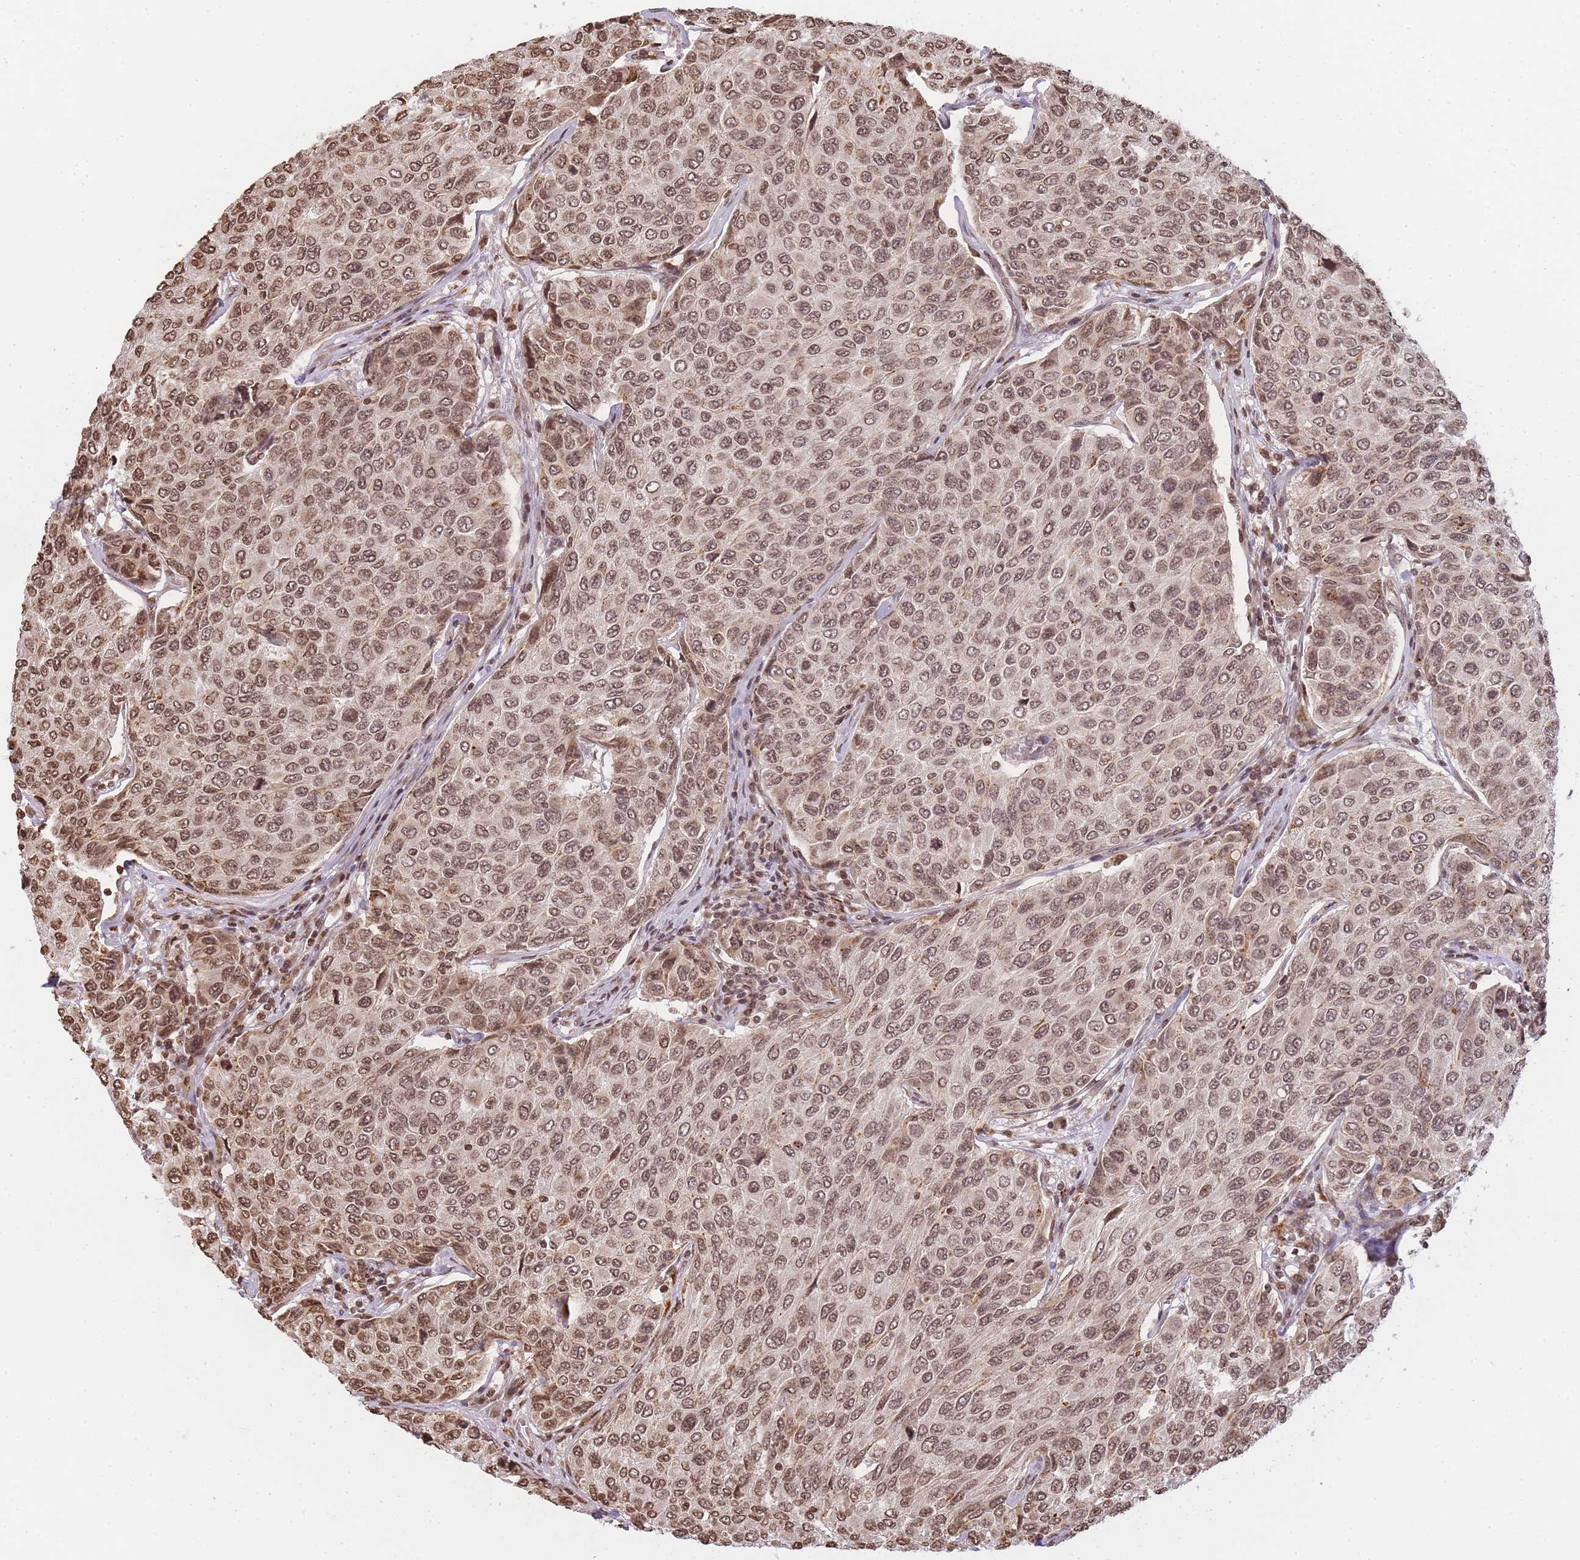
{"staining": {"intensity": "moderate", "quantity": ">75%", "location": "nuclear"}, "tissue": "breast cancer", "cell_type": "Tumor cells", "image_type": "cancer", "snomed": [{"axis": "morphology", "description": "Duct carcinoma"}, {"axis": "topography", "description": "Breast"}], "caption": "Human breast cancer (infiltrating ductal carcinoma) stained for a protein (brown) exhibits moderate nuclear positive staining in approximately >75% of tumor cells.", "gene": "WWTR1", "patient": {"sex": "female", "age": 55}}